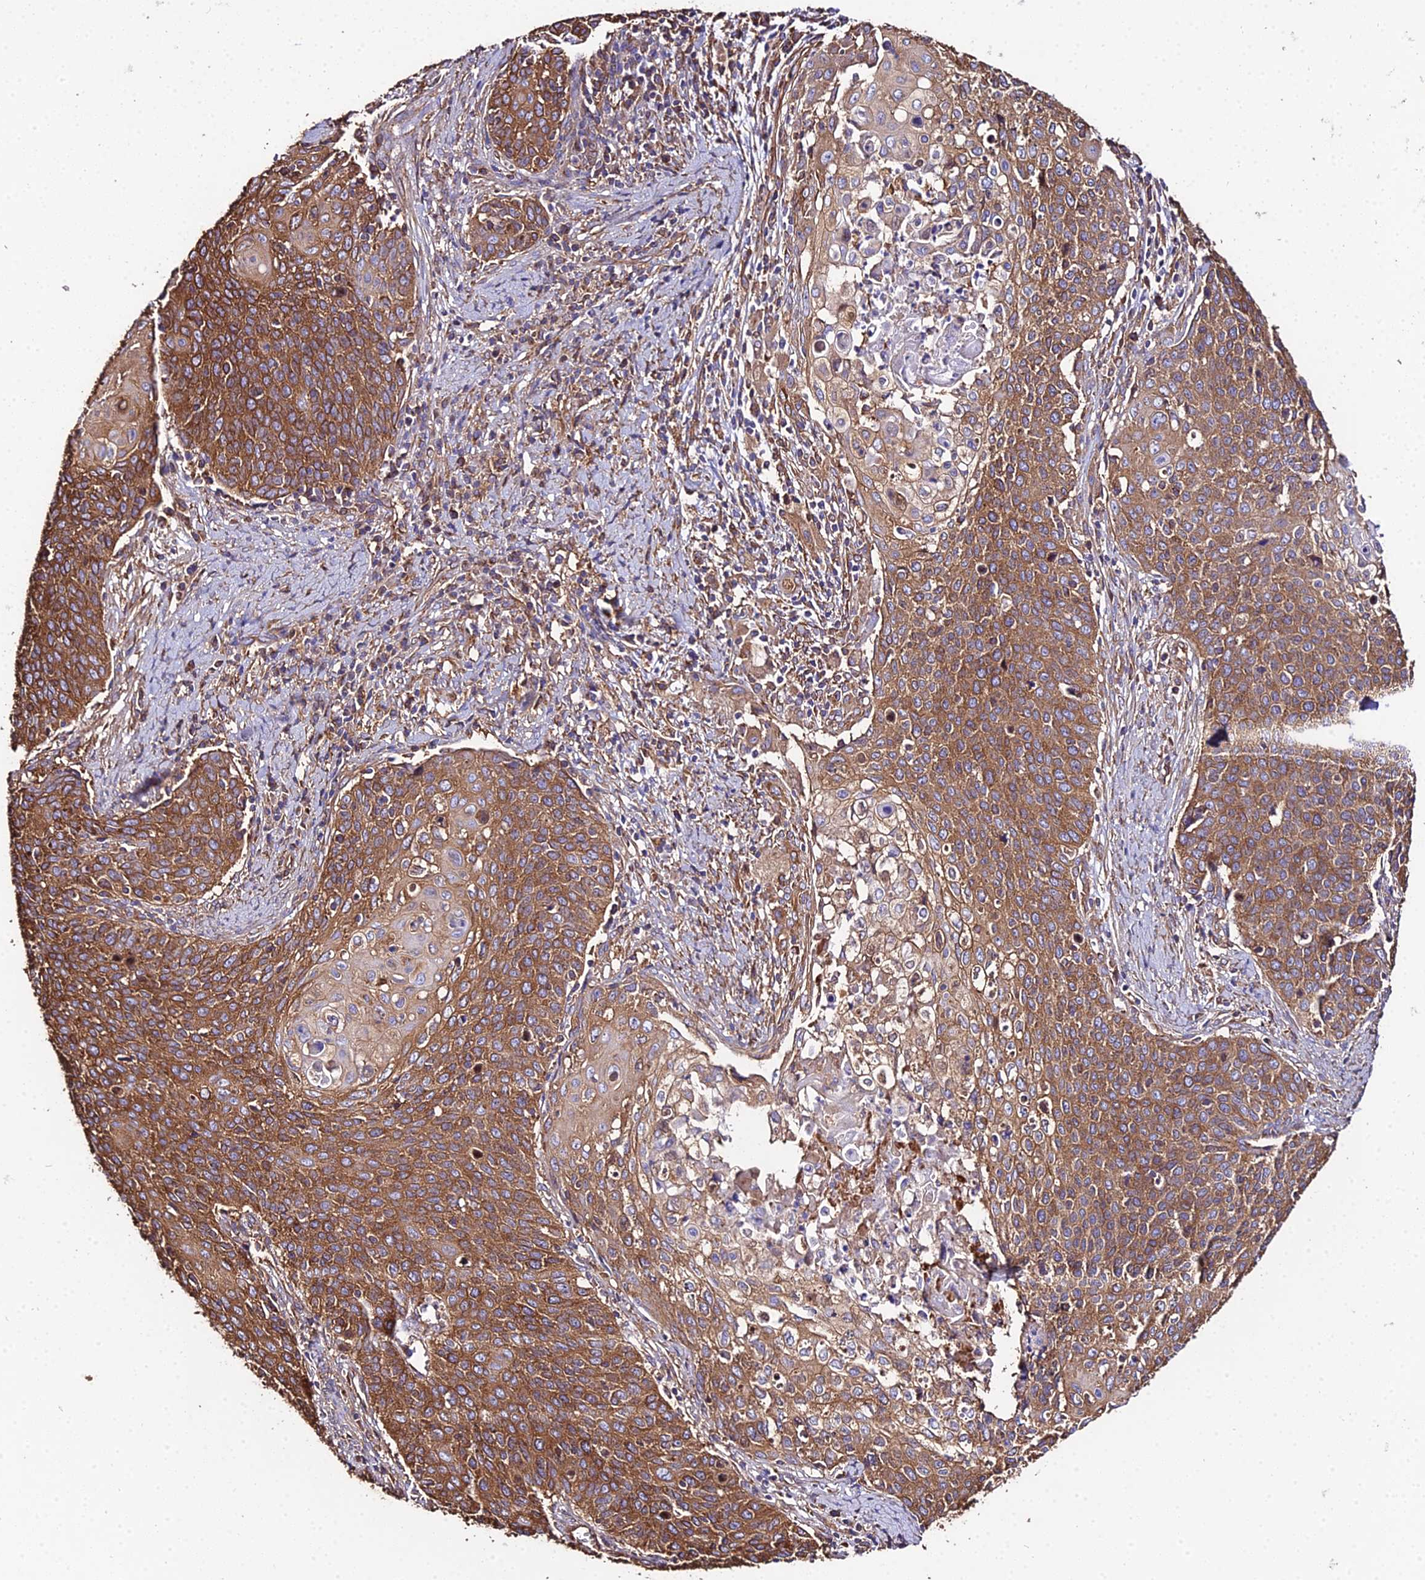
{"staining": {"intensity": "strong", "quantity": ">75%", "location": "cytoplasmic/membranous"}, "tissue": "cervical cancer", "cell_type": "Tumor cells", "image_type": "cancer", "snomed": [{"axis": "morphology", "description": "Squamous cell carcinoma, NOS"}, {"axis": "topography", "description": "Cervix"}], "caption": "Protein expression analysis of human cervical squamous cell carcinoma reveals strong cytoplasmic/membranous positivity in about >75% of tumor cells.", "gene": "TUBA3D", "patient": {"sex": "female", "age": 39}}